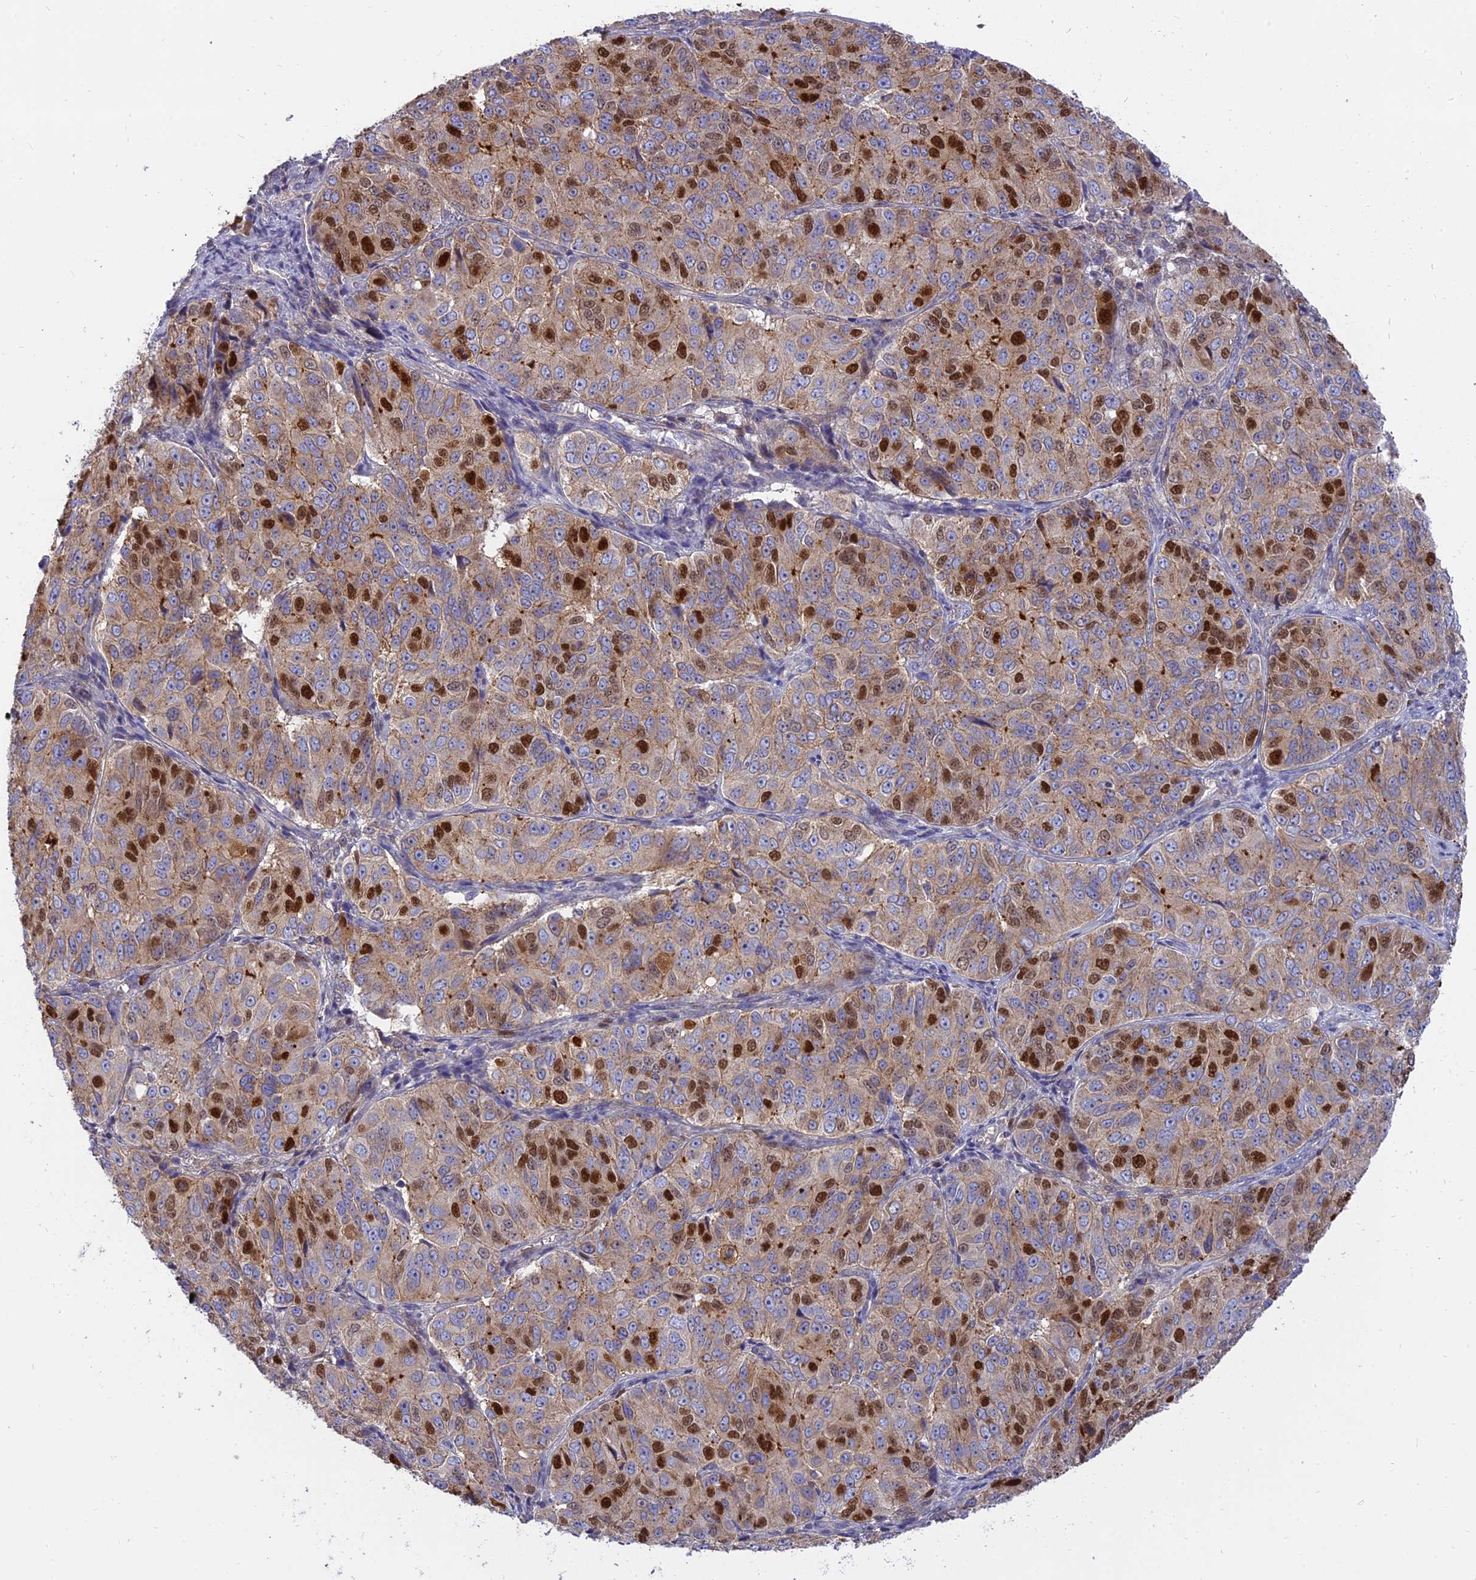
{"staining": {"intensity": "strong", "quantity": "<25%", "location": "cytoplasmic/membranous,nuclear"}, "tissue": "ovarian cancer", "cell_type": "Tumor cells", "image_type": "cancer", "snomed": [{"axis": "morphology", "description": "Carcinoma, endometroid"}, {"axis": "topography", "description": "Ovary"}], "caption": "Immunohistochemistry (IHC) micrograph of neoplastic tissue: endometroid carcinoma (ovarian) stained using IHC shows medium levels of strong protein expression localized specifically in the cytoplasmic/membranous and nuclear of tumor cells, appearing as a cytoplasmic/membranous and nuclear brown color.", "gene": "CENPV", "patient": {"sex": "female", "age": 51}}